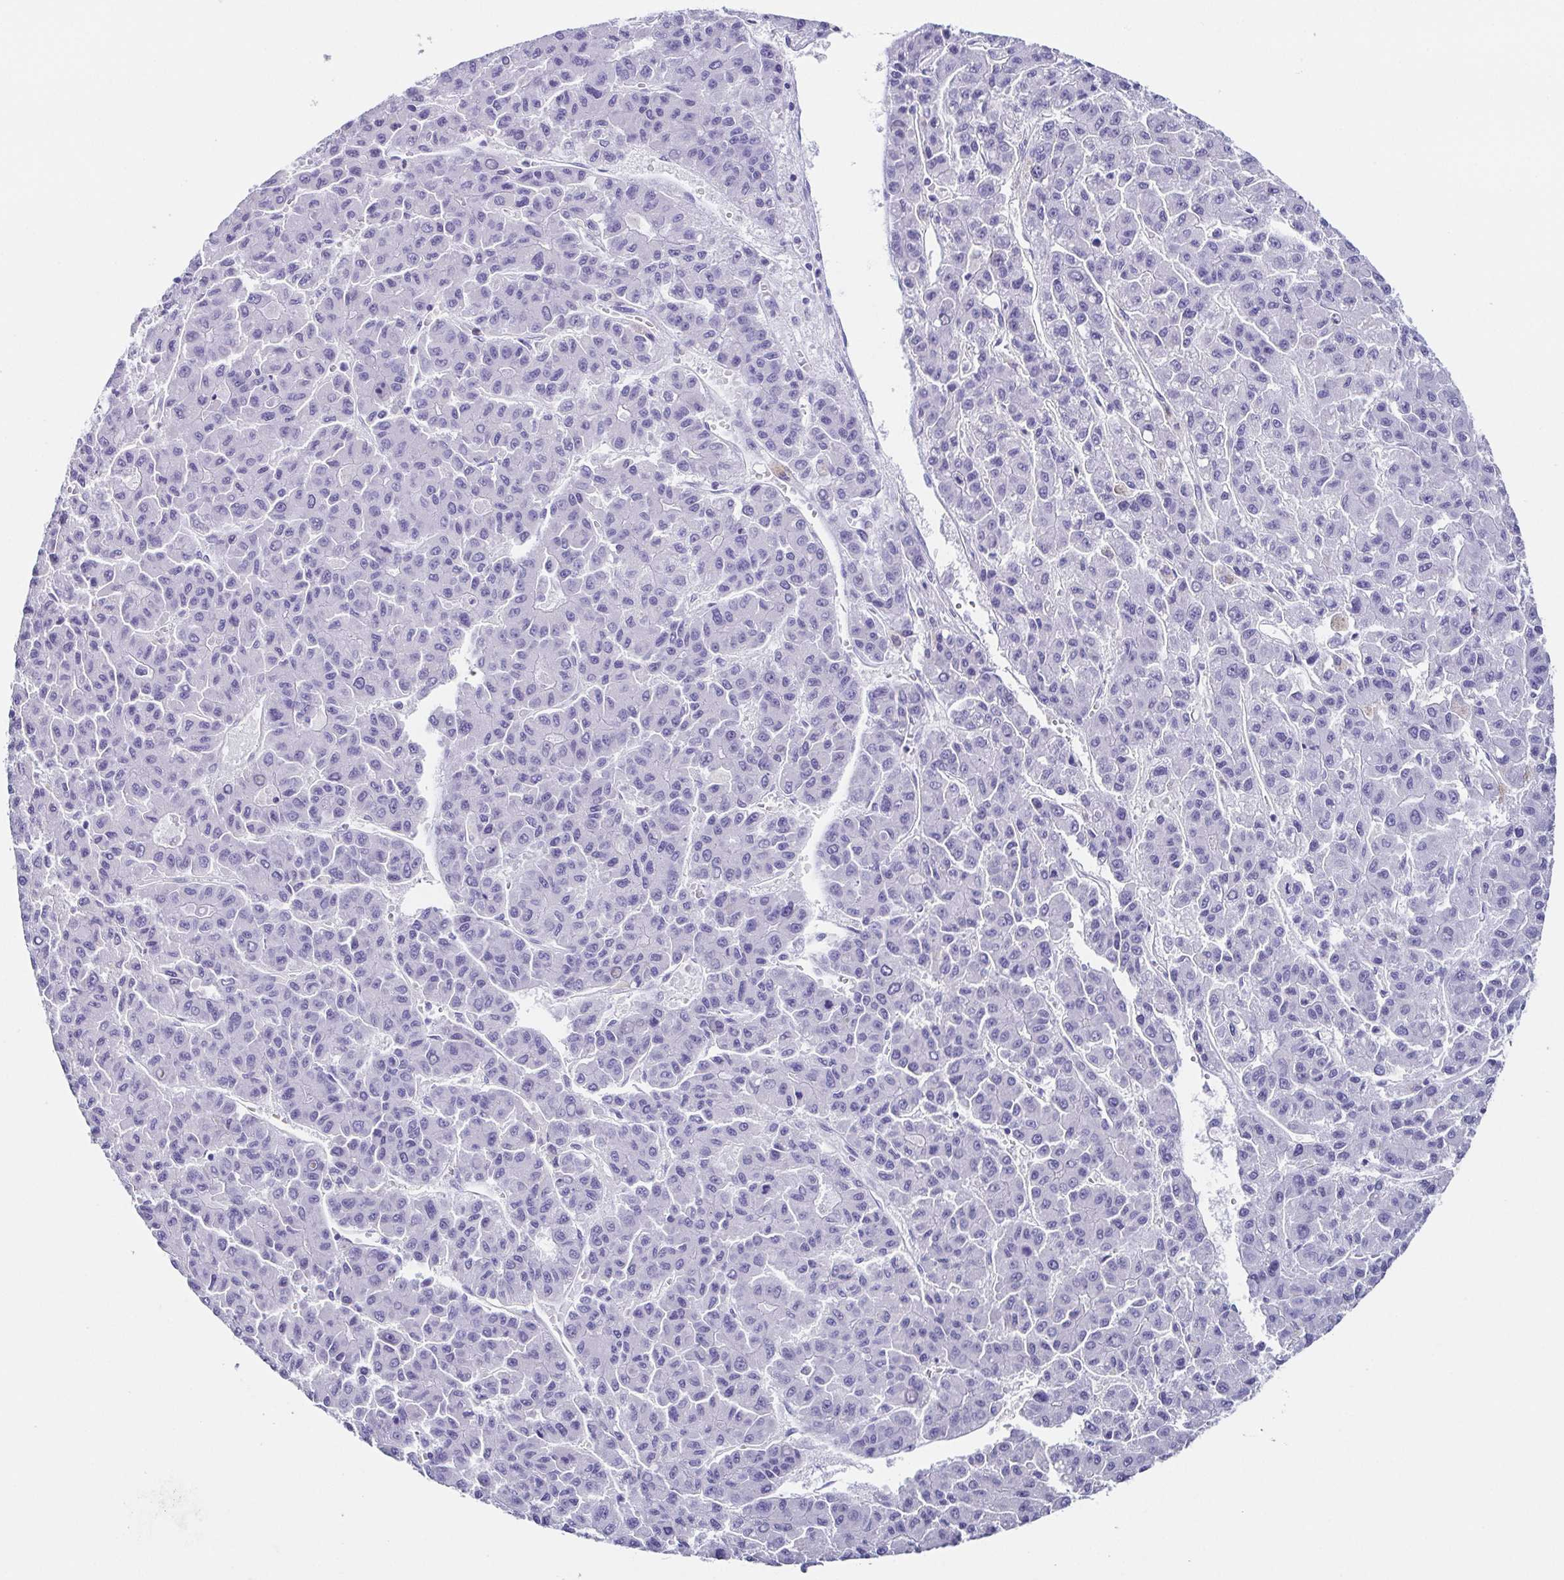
{"staining": {"intensity": "negative", "quantity": "none", "location": "none"}, "tissue": "liver cancer", "cell_type": "Tumor cells", "image_type": "cancer", "snomed": [{"axis": "morphology", "description": "Carcinoma, Hepatocellular, NOS"}, {"axis": "topography", "description": "Liver"}], "caption": "A high-resolution image shows immunohistochemistry (IHC) staining of hepatocellular carcinoma (liver), which displays no significant positivity in tumor cells.", "gene": "TNNT2", "patient": {"sex": "male", "age": 70}}